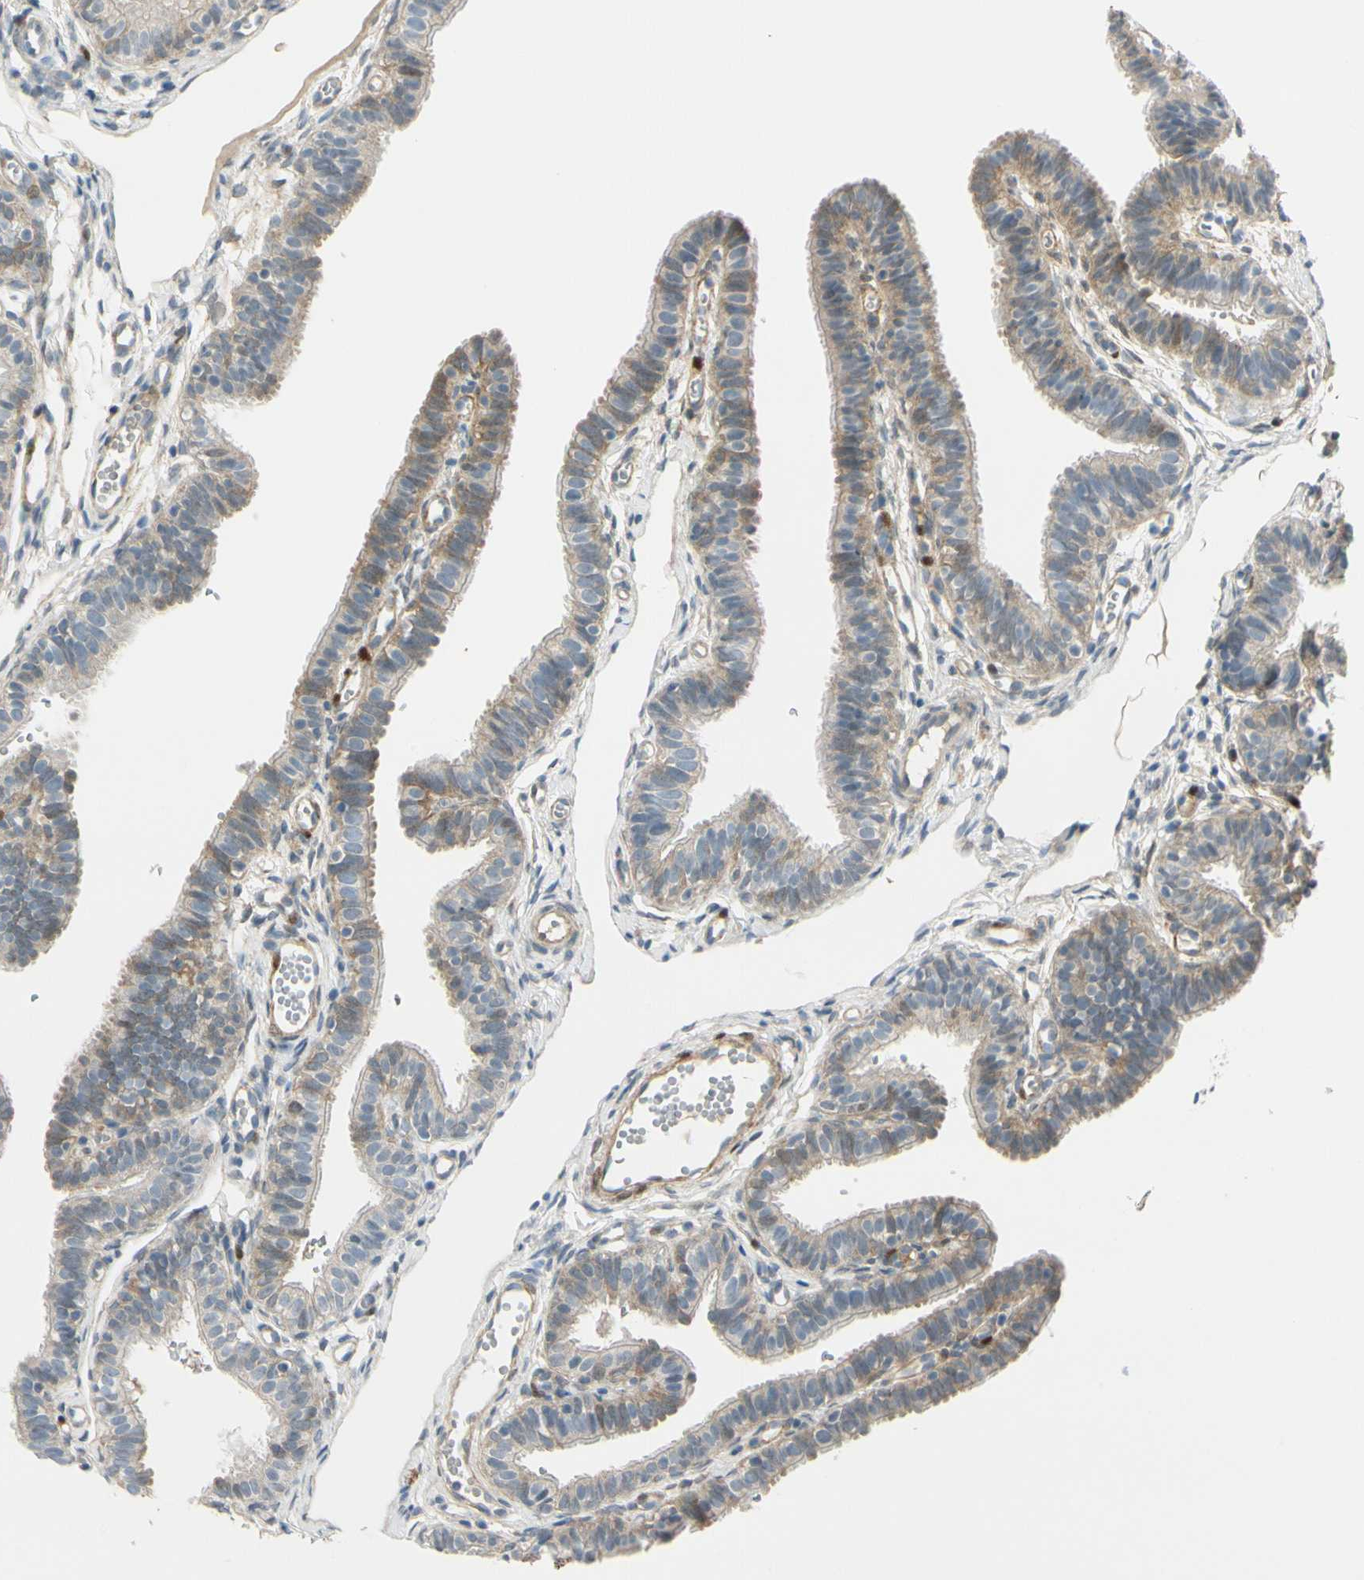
{"staining": {"intensity": "weak", "quantity": "25%-75%", "location": "cytoplasmic/membranous"}, "tissue": "fallopian tube", "cell_type": "Glandular cells", "image_type": "normal", "snomed": [{"axis": "morphology", "description": "Normal tissue, NOS"}, {"axis": "topography", "description": "Fallopian tube"}, {"axis": "topography", "description": "Placenta"}], "caption": "Fallopian tube stained with DAB immunohistochemistry demonstrates low levels of weak cytoplasmic/membranous expression in about 25%-75% of glandular cells. The staining was performed using DAB, with brown indicating positive protein expression. Nuclei are stained blue with hematoxylin.", "gene": "FHL2", "patient": {"sex": "female", "age": 34}}